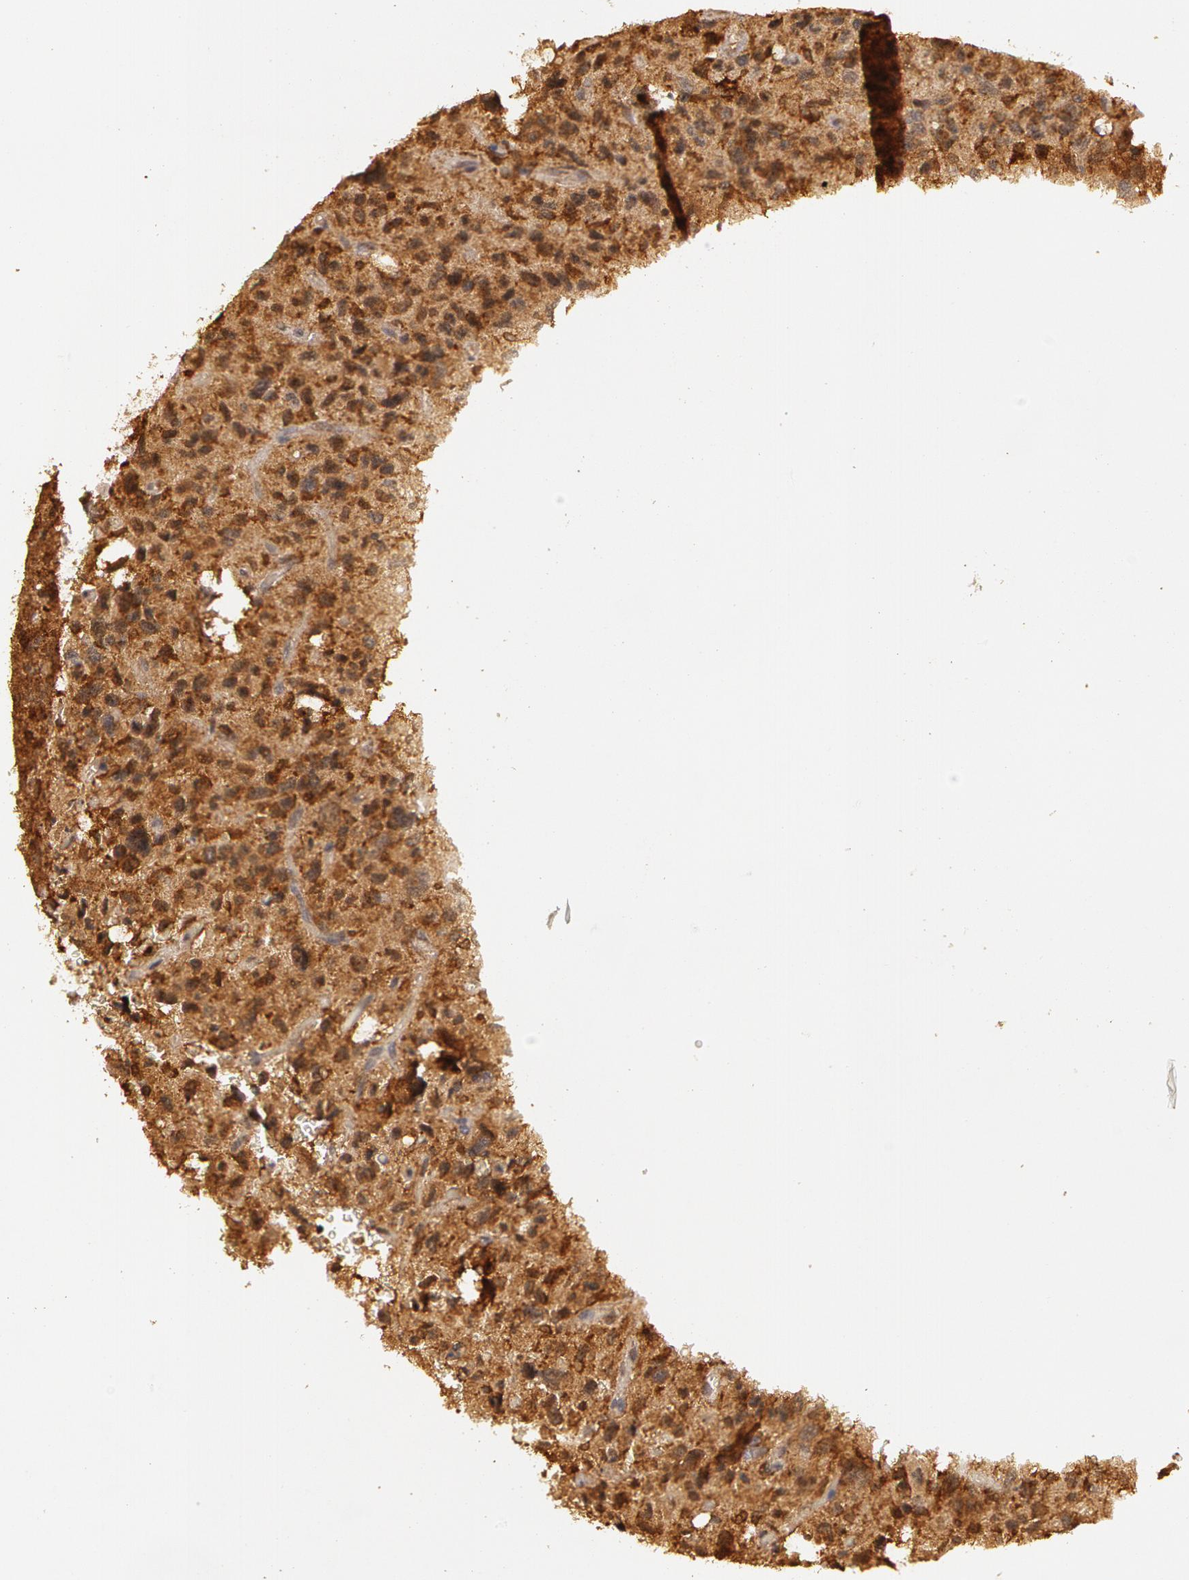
{"staining": {"intensity": "strong", "quantity": ">75%", "location": "cytoplasmic/membranous"}, "tissue": "glioma", "cell_type": "Tumor cells", "image_type": "cancer", "snomed": [{"axis": "morphology", "description": "Glioma, malignant, High grade"}, {"axis": "topography", "description": "Brain"}], "caption": "The immunohistochemical stain highlights strong cytoplasmic/membranous staining in tumor cells of malignant glioma (high-grade) tissue.", "gene": "ASCC2", "patient": {"sex": "female", "age": 60}}